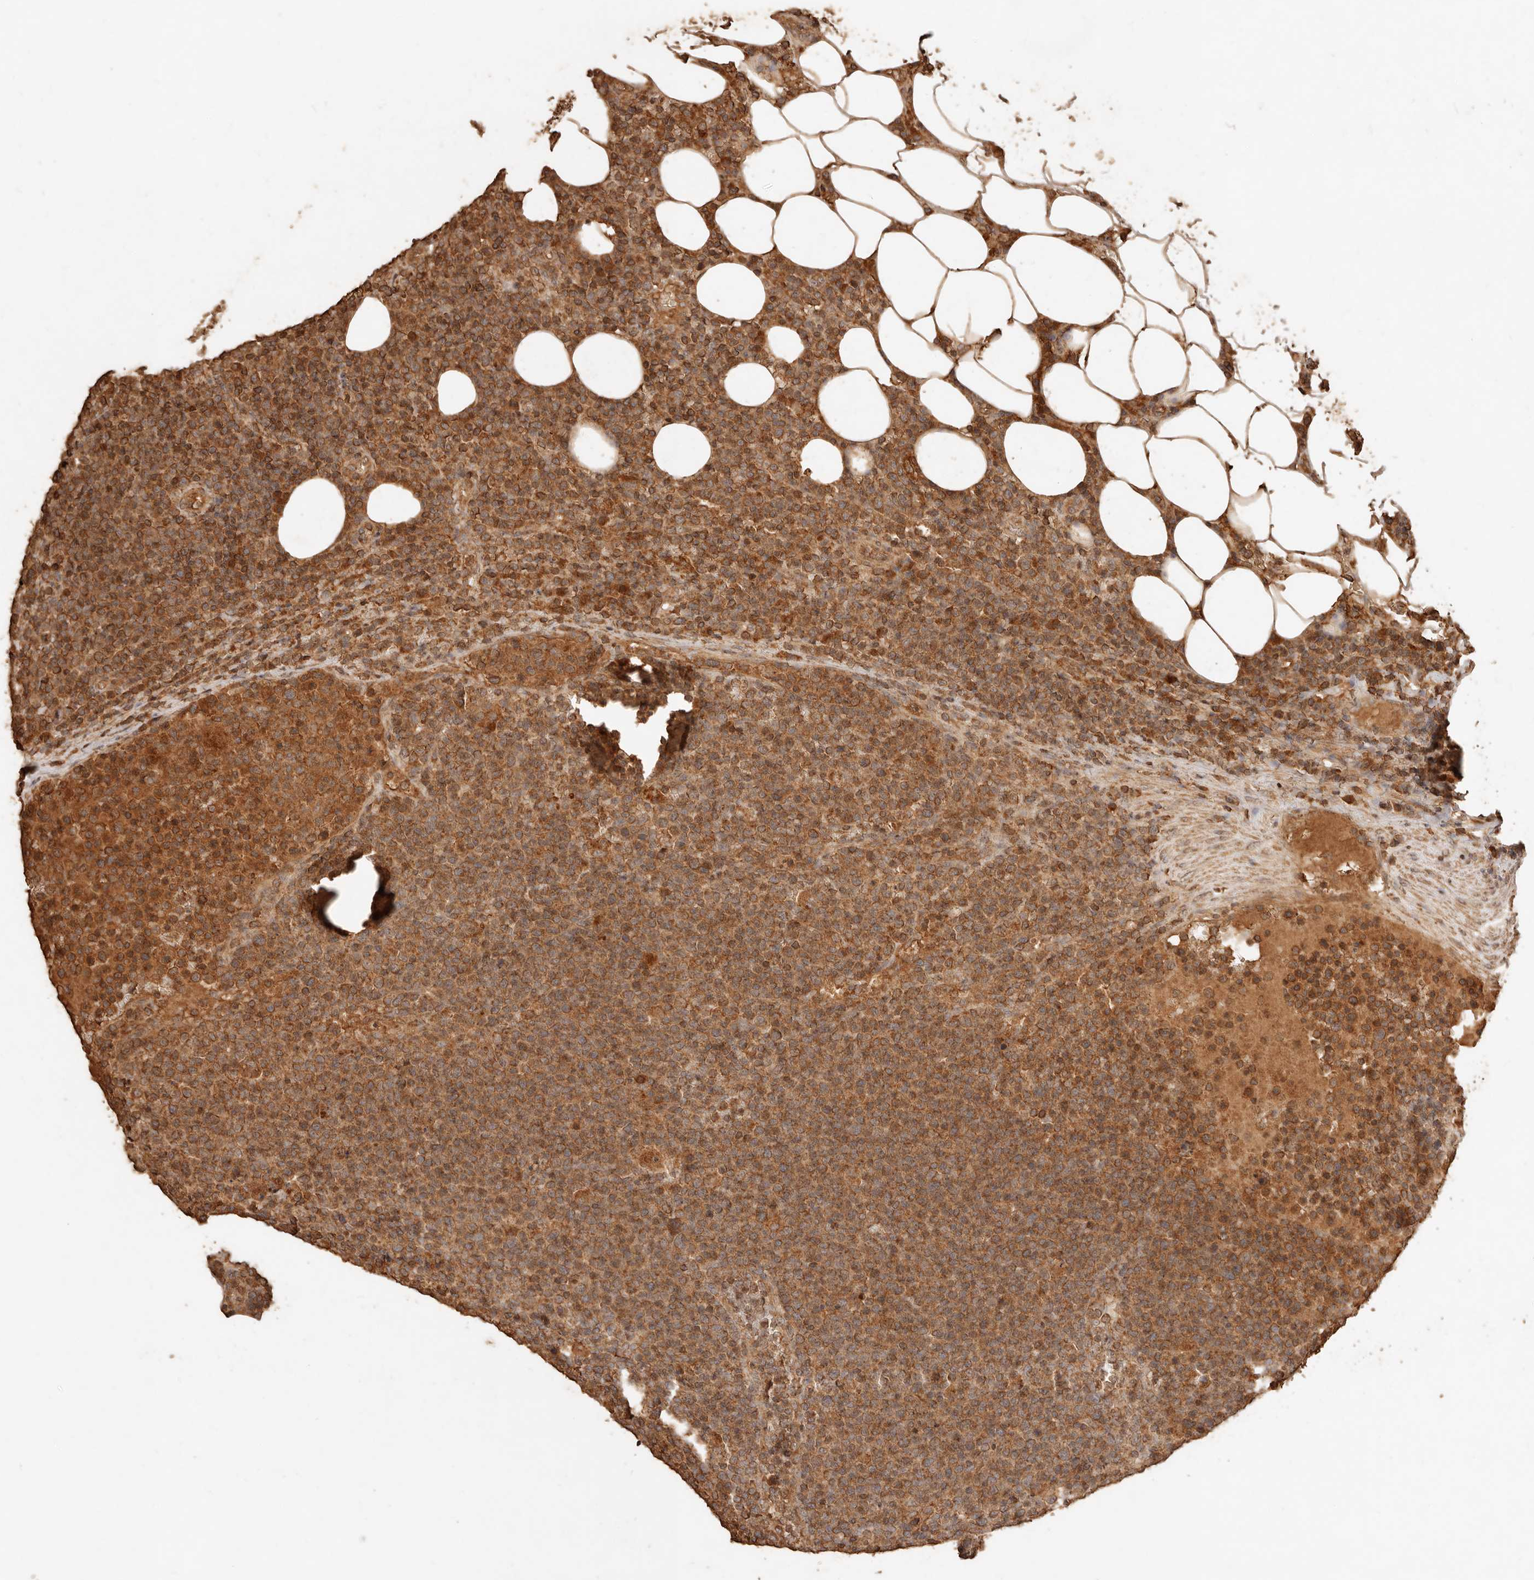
{"staining": {"intensity": "moderate", "quantity": ">75%", "location": "cytoplasmic/membranous"}, "tissue": "lymphoma", "cell_type": "Tumor cells", "image_type": "cancer", "snomed": [{"axis": "morphology", "description": "Malignant lymphoma, non-Hodgkin's type, High grade"}, {"axis": "topography", "description": "Lymph node"}], "caption": "Immunohistochemical staining of lymphoma shows medium levels of moderate cytoplasmic/membranous expression in about >75% of tumor cells.", "gene": "FAM180B", "patient": {"sex": "male", "age": 61}}